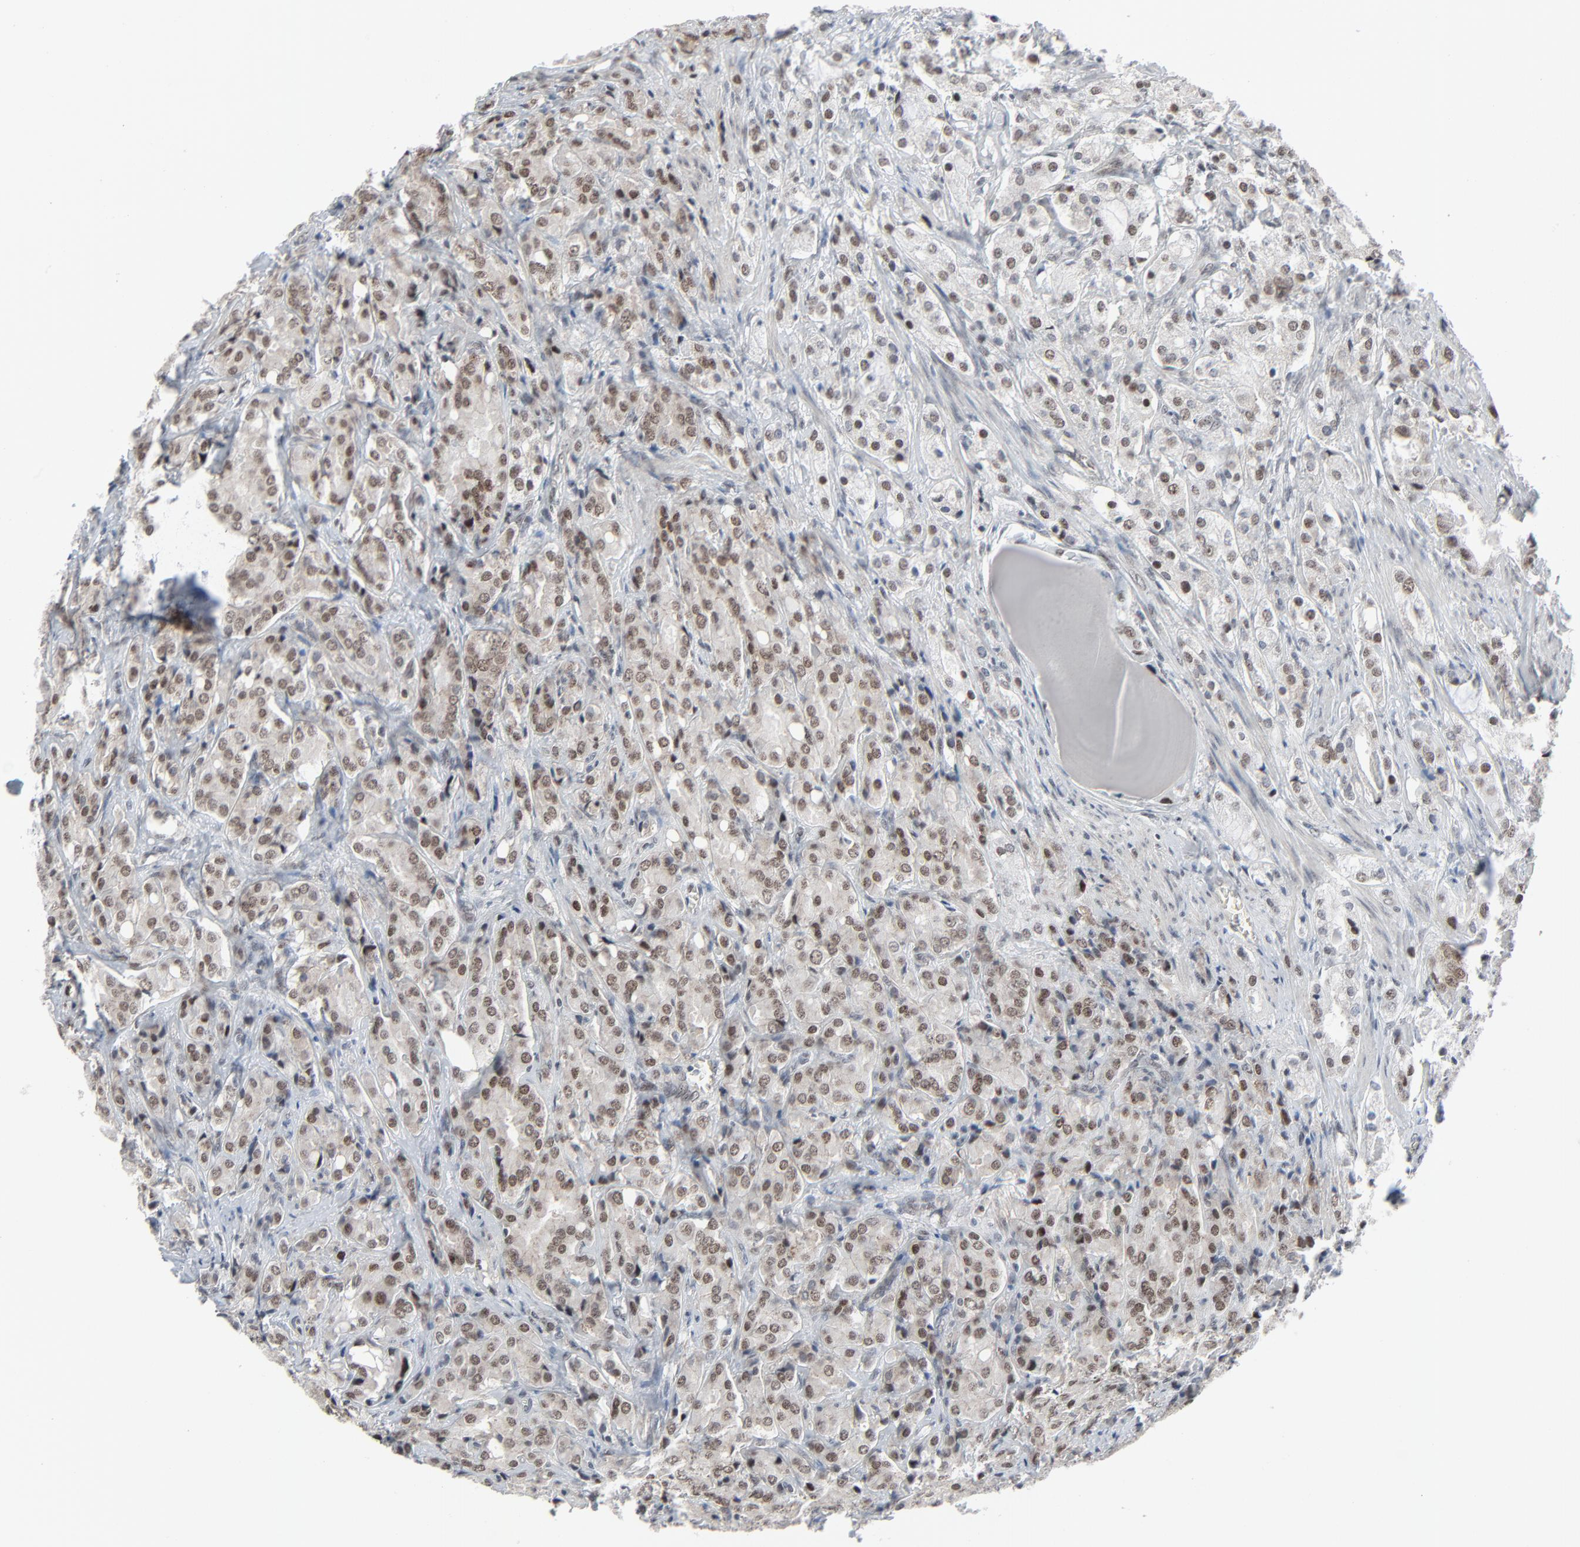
{"staining": {"intensity": "moderate", "quantity": "25%-75%", "location": "nuclear"}, "tissue": "prostate cancer", "cell_type": "Tumor cells", "image_type": "cancer", "snomed": [{"axis": "morphology", "description": "Adenocarcinoma, High grade"}, {"axis": "topography", "description": "Prostate"}], "caption": "An immunohistochemistry (IHC) micrograph of tumor tissue is shown. Protein staining in brown highlights moderate nuclear positivity in adenocarcinoma (high-grade) (prostate) within tumor cells.", "gene": "FBXO28", "patient": {"sex": "male", "age": 68}}